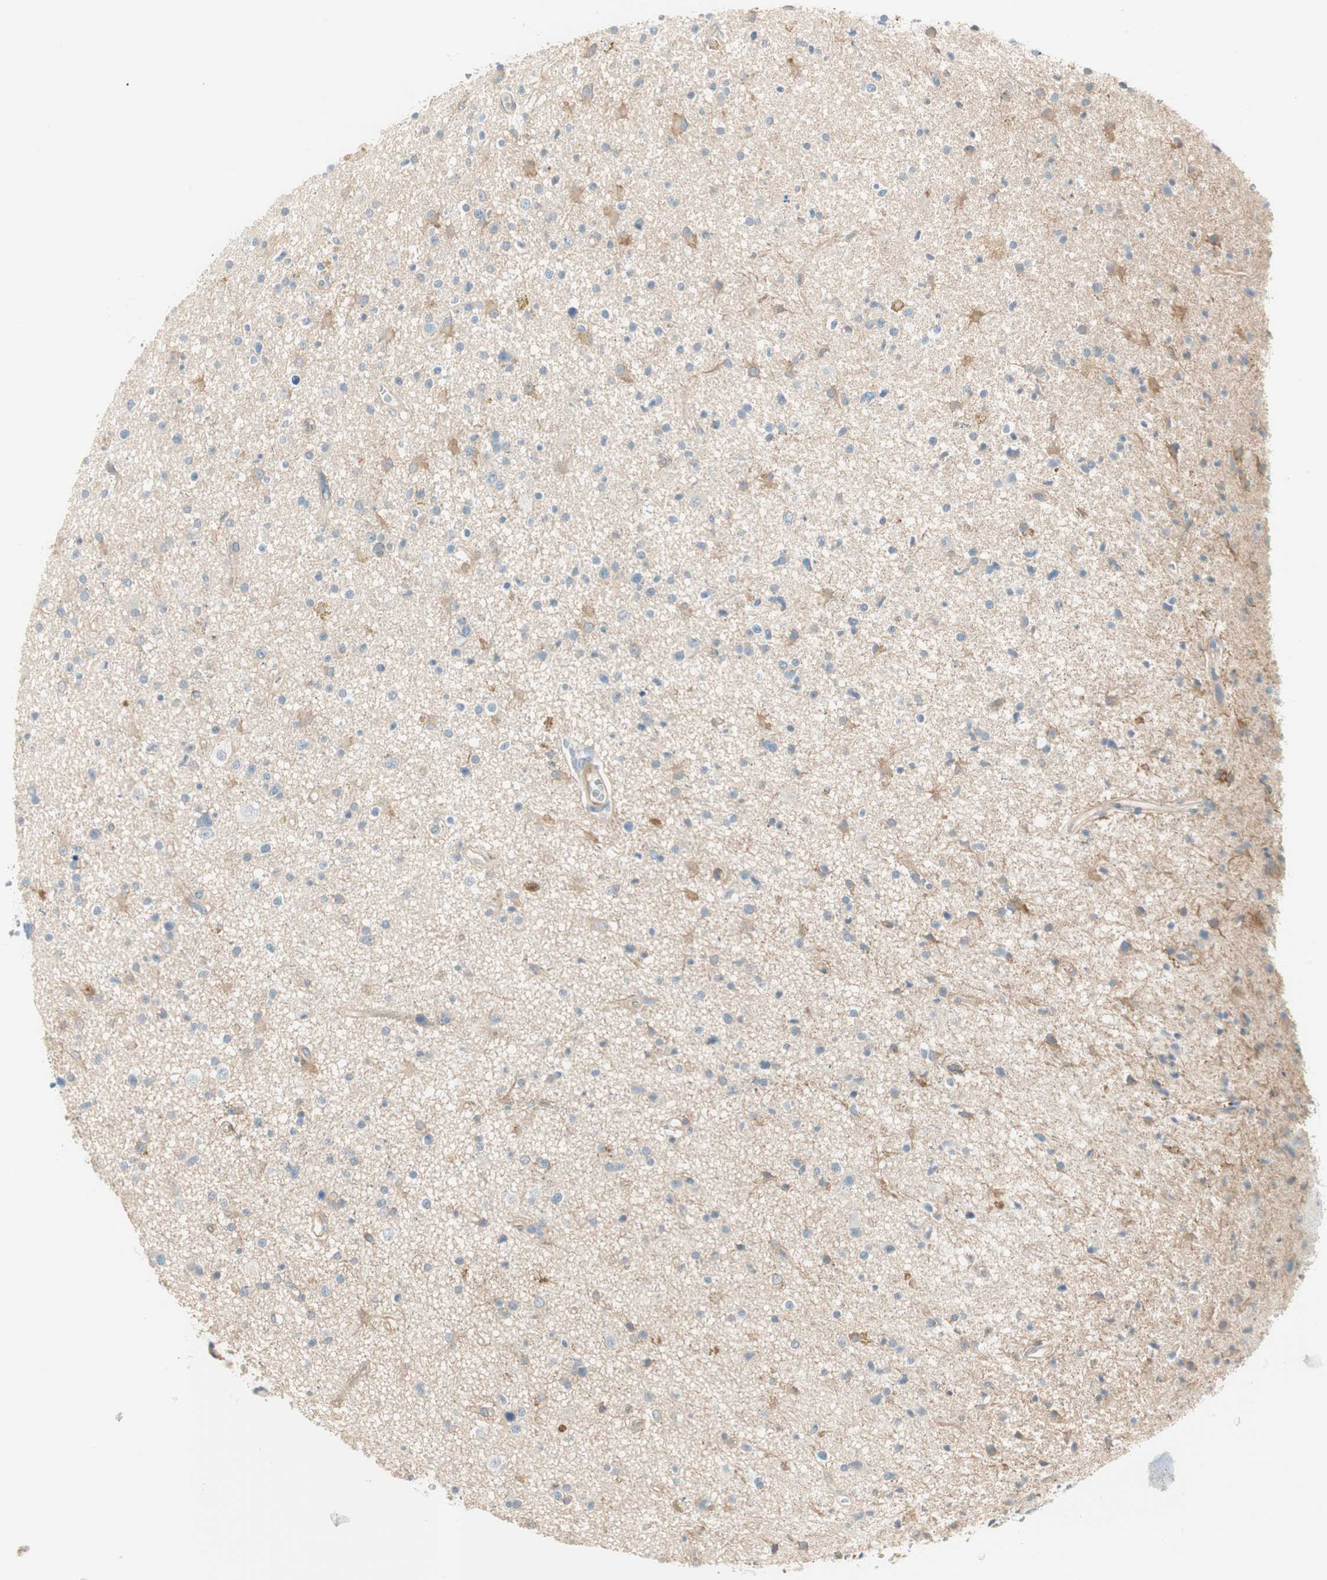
{"staining": {"intensity": "negative", "quantity": "none", "location": "none"}, "tissue": "glioma", "cell_type": "Tumor cells", "image_type": "cancer", "snomed": [{"axis": "morphology", "description": "Glioma, malignant, High grade"}, {"axis": "topography", "description": "Brain"}], "caption": "Glioma stained for a protein using immunohistochemistry exhibits no expression tumor cells.", "gene": "CDK3", "patient": {"sex": "male", "age": 33}}